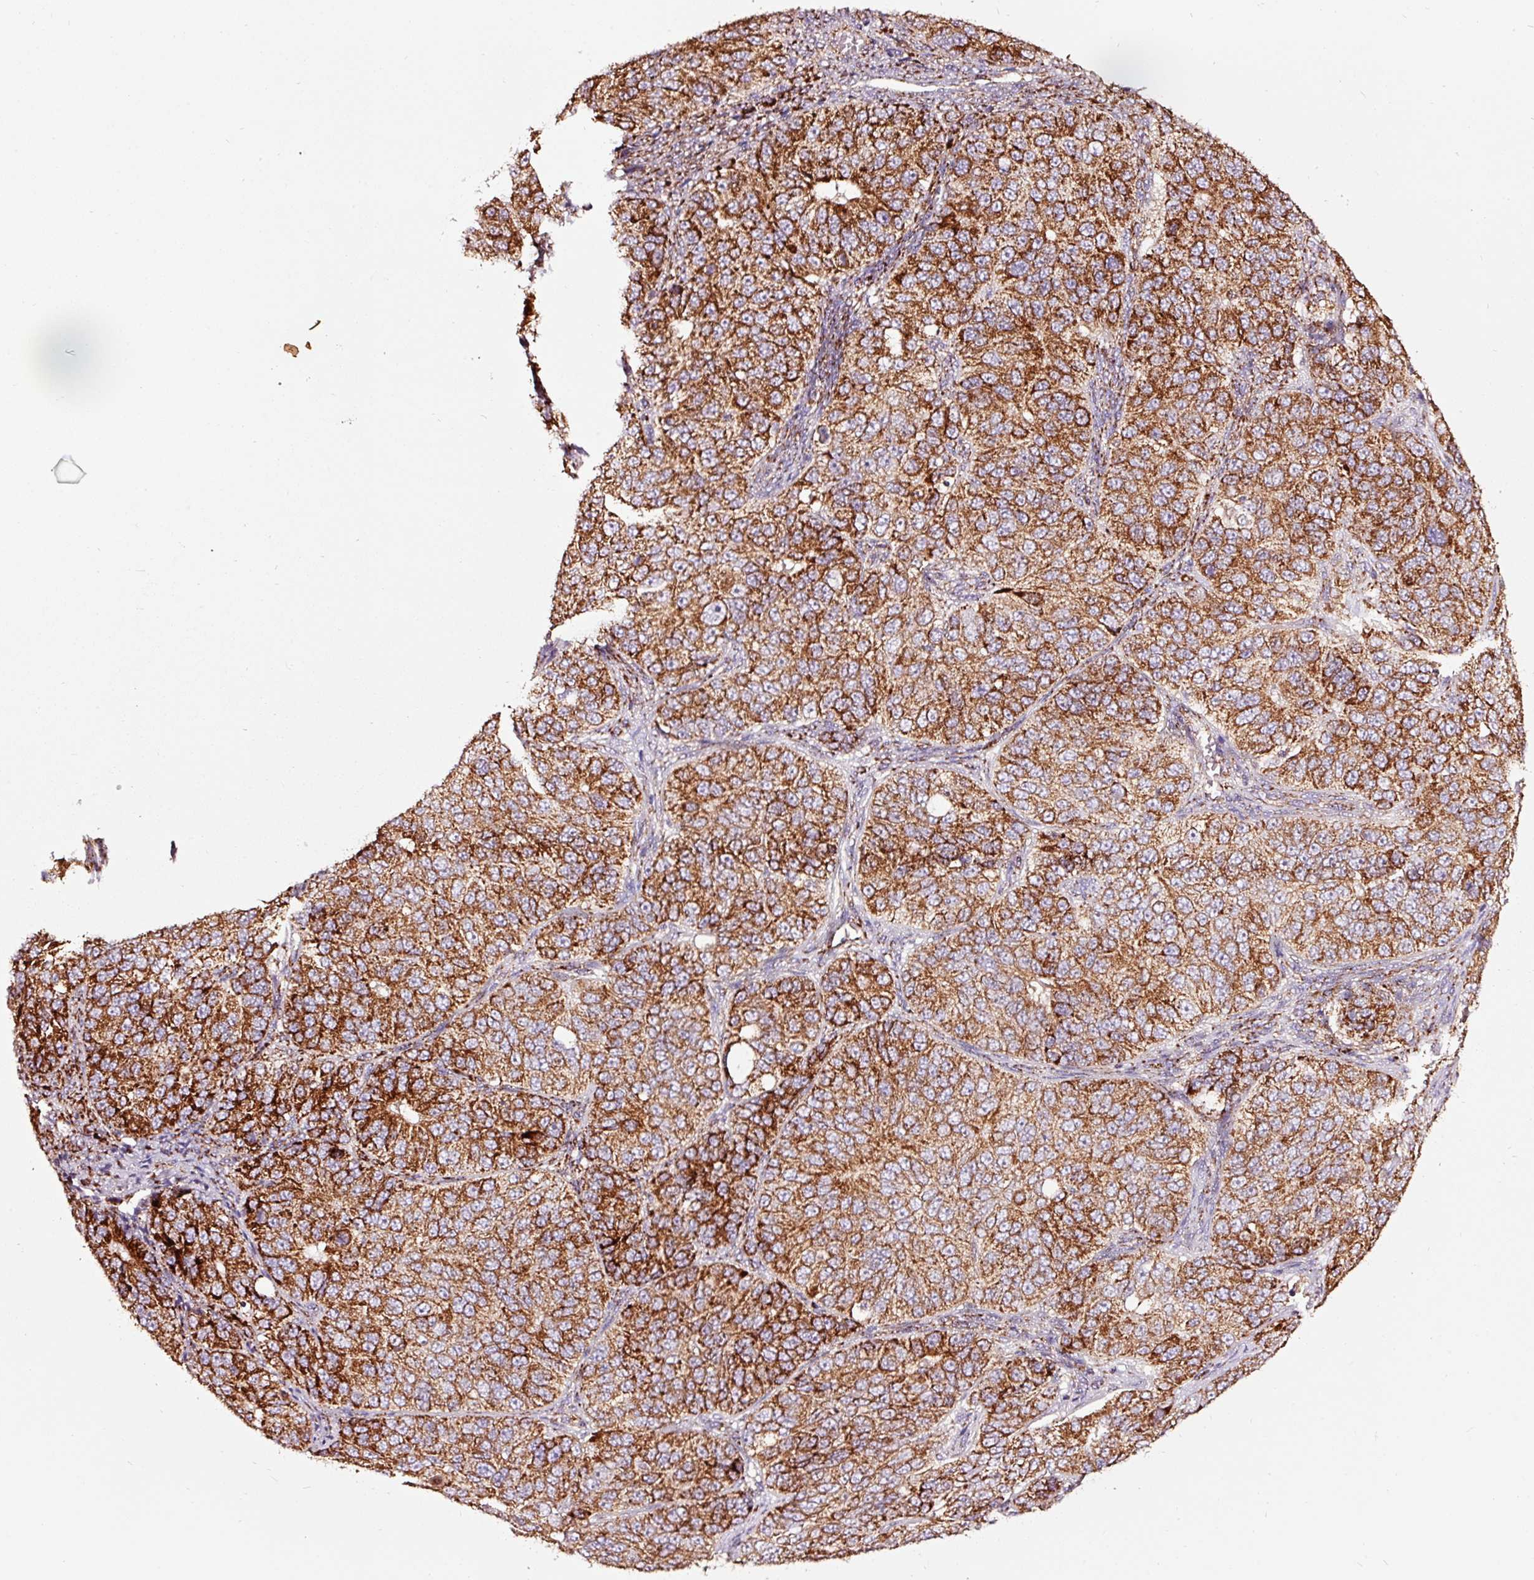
{"staining": {"intensity": "strong", "quantity": ">75%", "location": "cytoplasmic/membranous"}, "tissue": "ovarian cancer", "cell_type": "Tumor cells", "image_type": "cancer", "snomed": [{"axis": "morphology", "description": "Carcinoma, endometroid"}, {"axis": "topography", "description": "Ovary"}], "caption": "Protein expression analysis of ovarian cancer shows strong cytoplasmic/membranous positivity in approximately >75% of tumor cells.", "gene": "TPM1", "patient": {"sex": "female", "age": 51}}